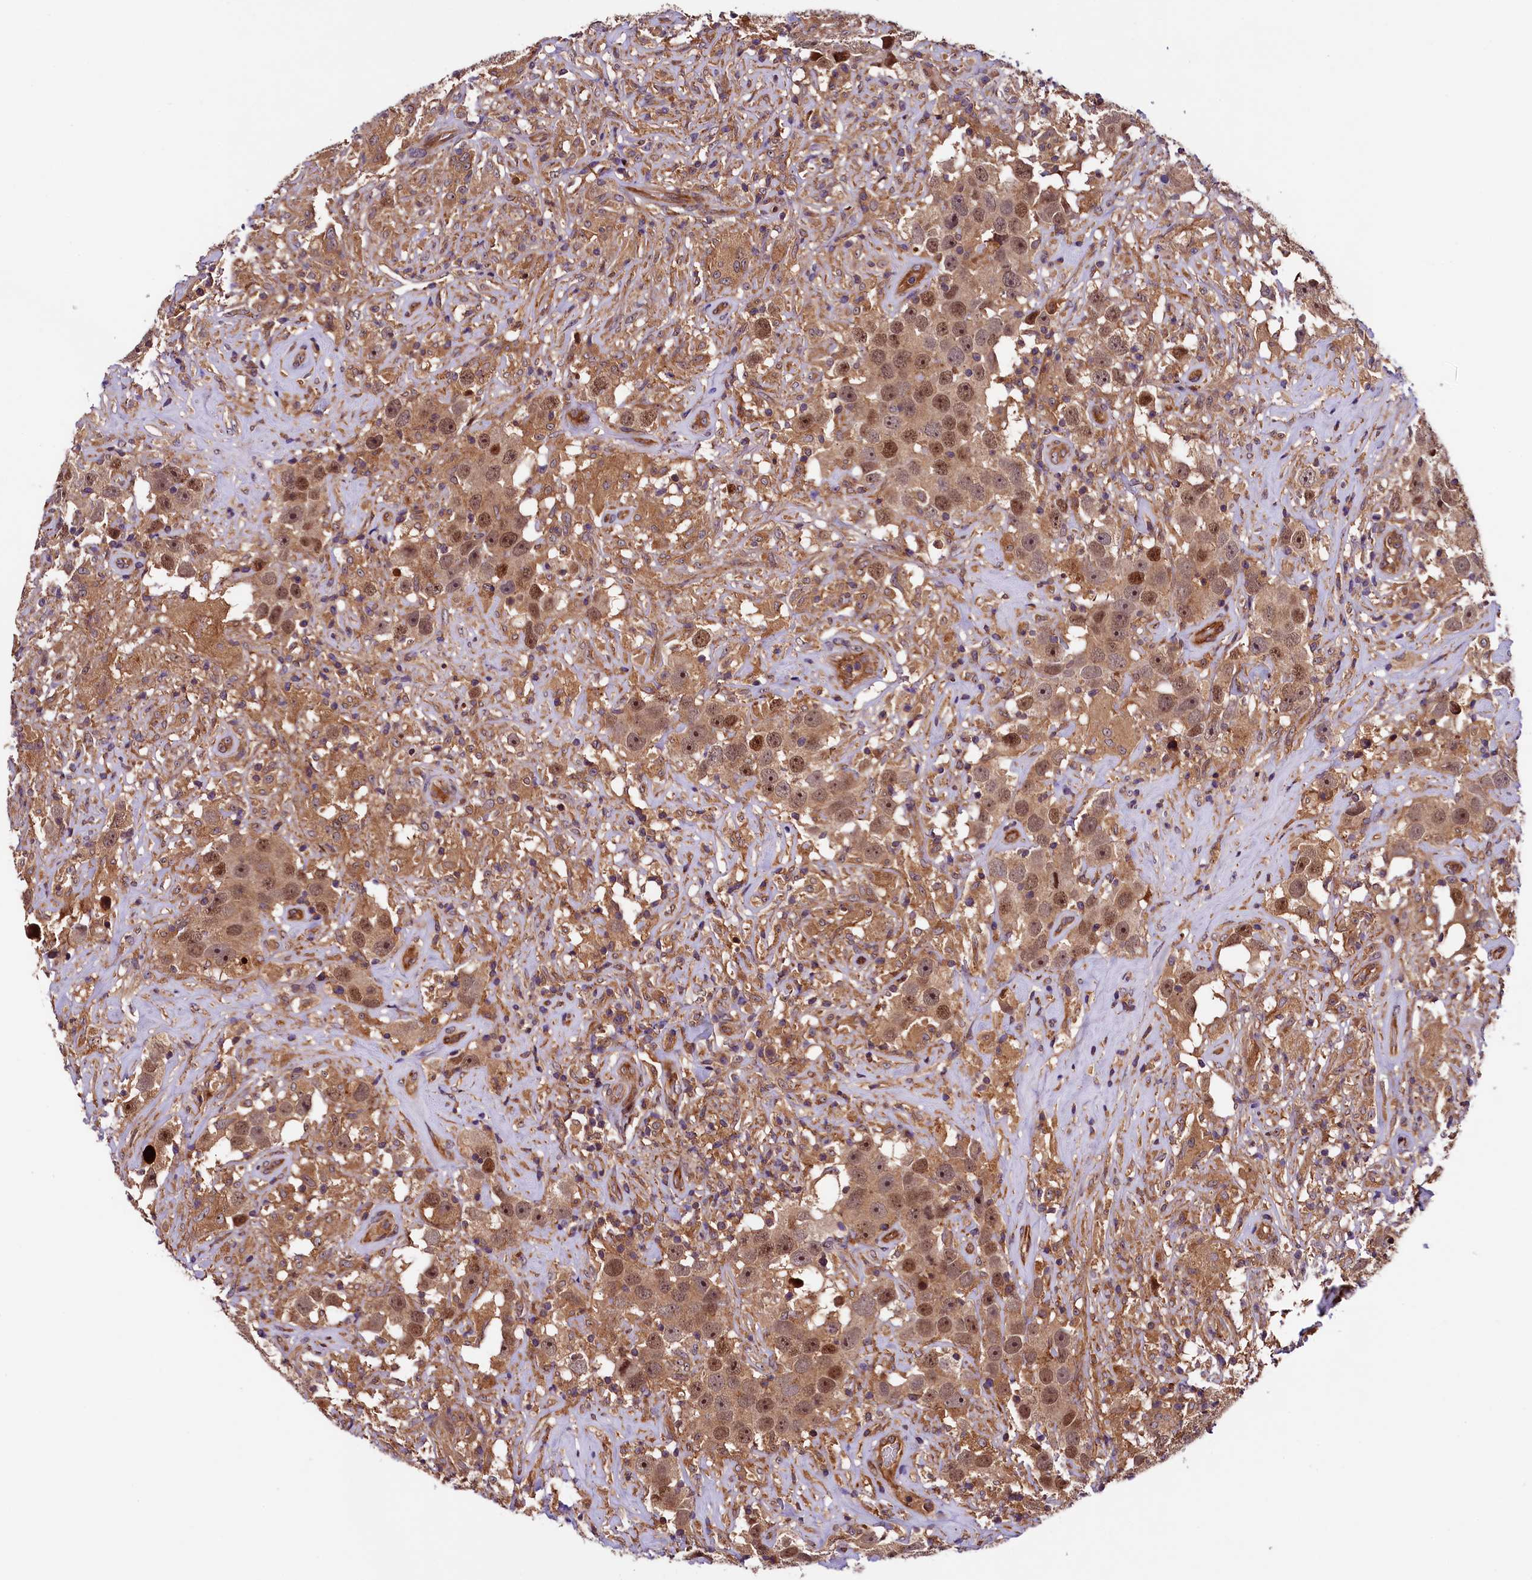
{"staining": {"intensity": "moderate", "quantity": ">75%", "location": "nuclear"}, "tissue": "testis cancer", "cell_type": "Tumor cells", "image_type": "cancer", "snomed": [{"axis": "morphology", "description": "Seminoma, NOS"}, {"axis": "topography", "description": "Testis"}], "caption": "Human seminoma (testis) stained with a brown dye displays moderate nuclear positive staining in about >75% of tumor cells.", "gene": "VPS35", "patient": {"sex": "male", "age": 49}}